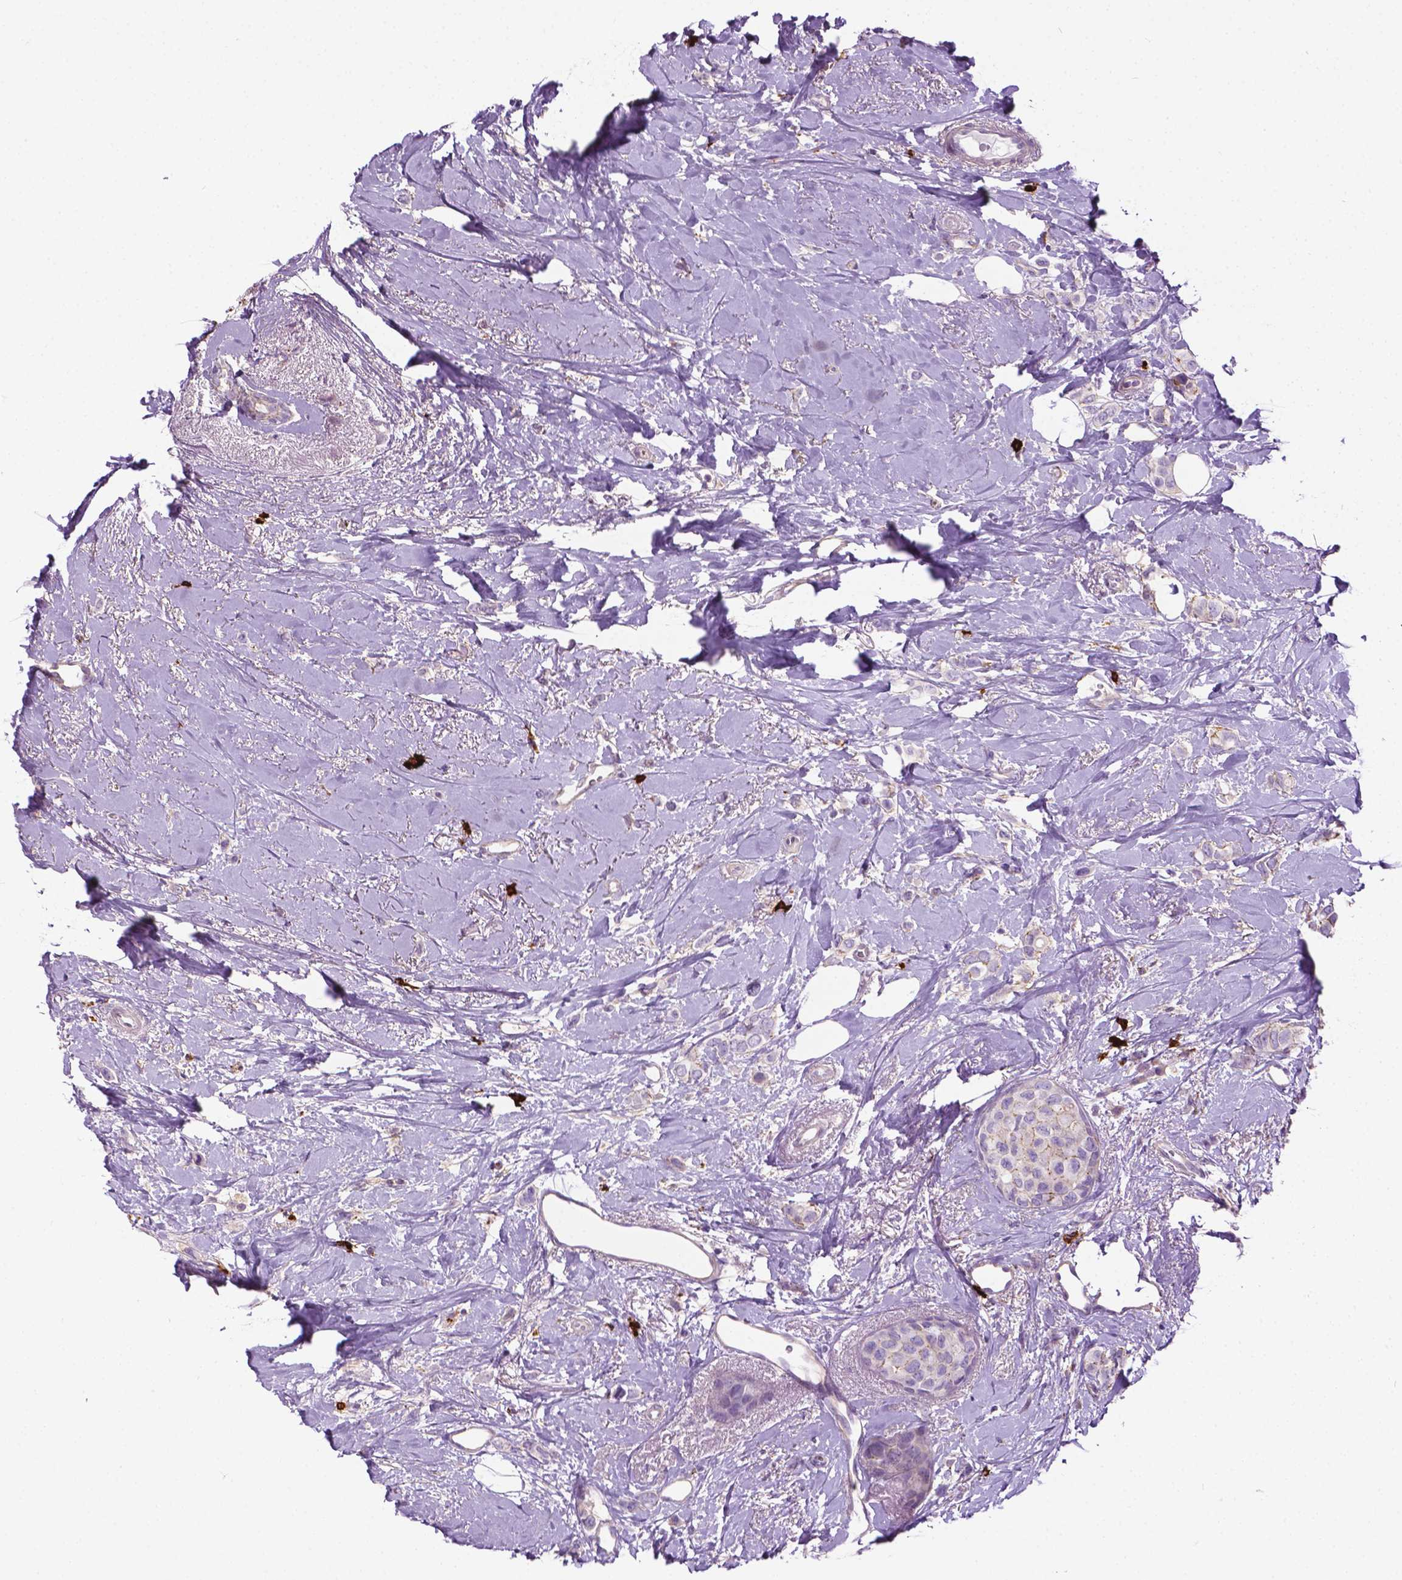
{"staining": {"intensity": "negative", "quantity": "none", "location": "none"}, "tissue": "breast cancer", "cell_type": "Tumor cells", "image_type": "cancer", "snomed": [{"axis": "morphology", "description": "Lobular carcinoma"}, {"axis": "topography", "description": "Breast"}], "caption": "A micrograph of human breast cancer is negative for staining in tumor cells. Nuclei are stained in blue.", "gene": "SPECC1L", "patient": {"sex": "female", "age": 66}}